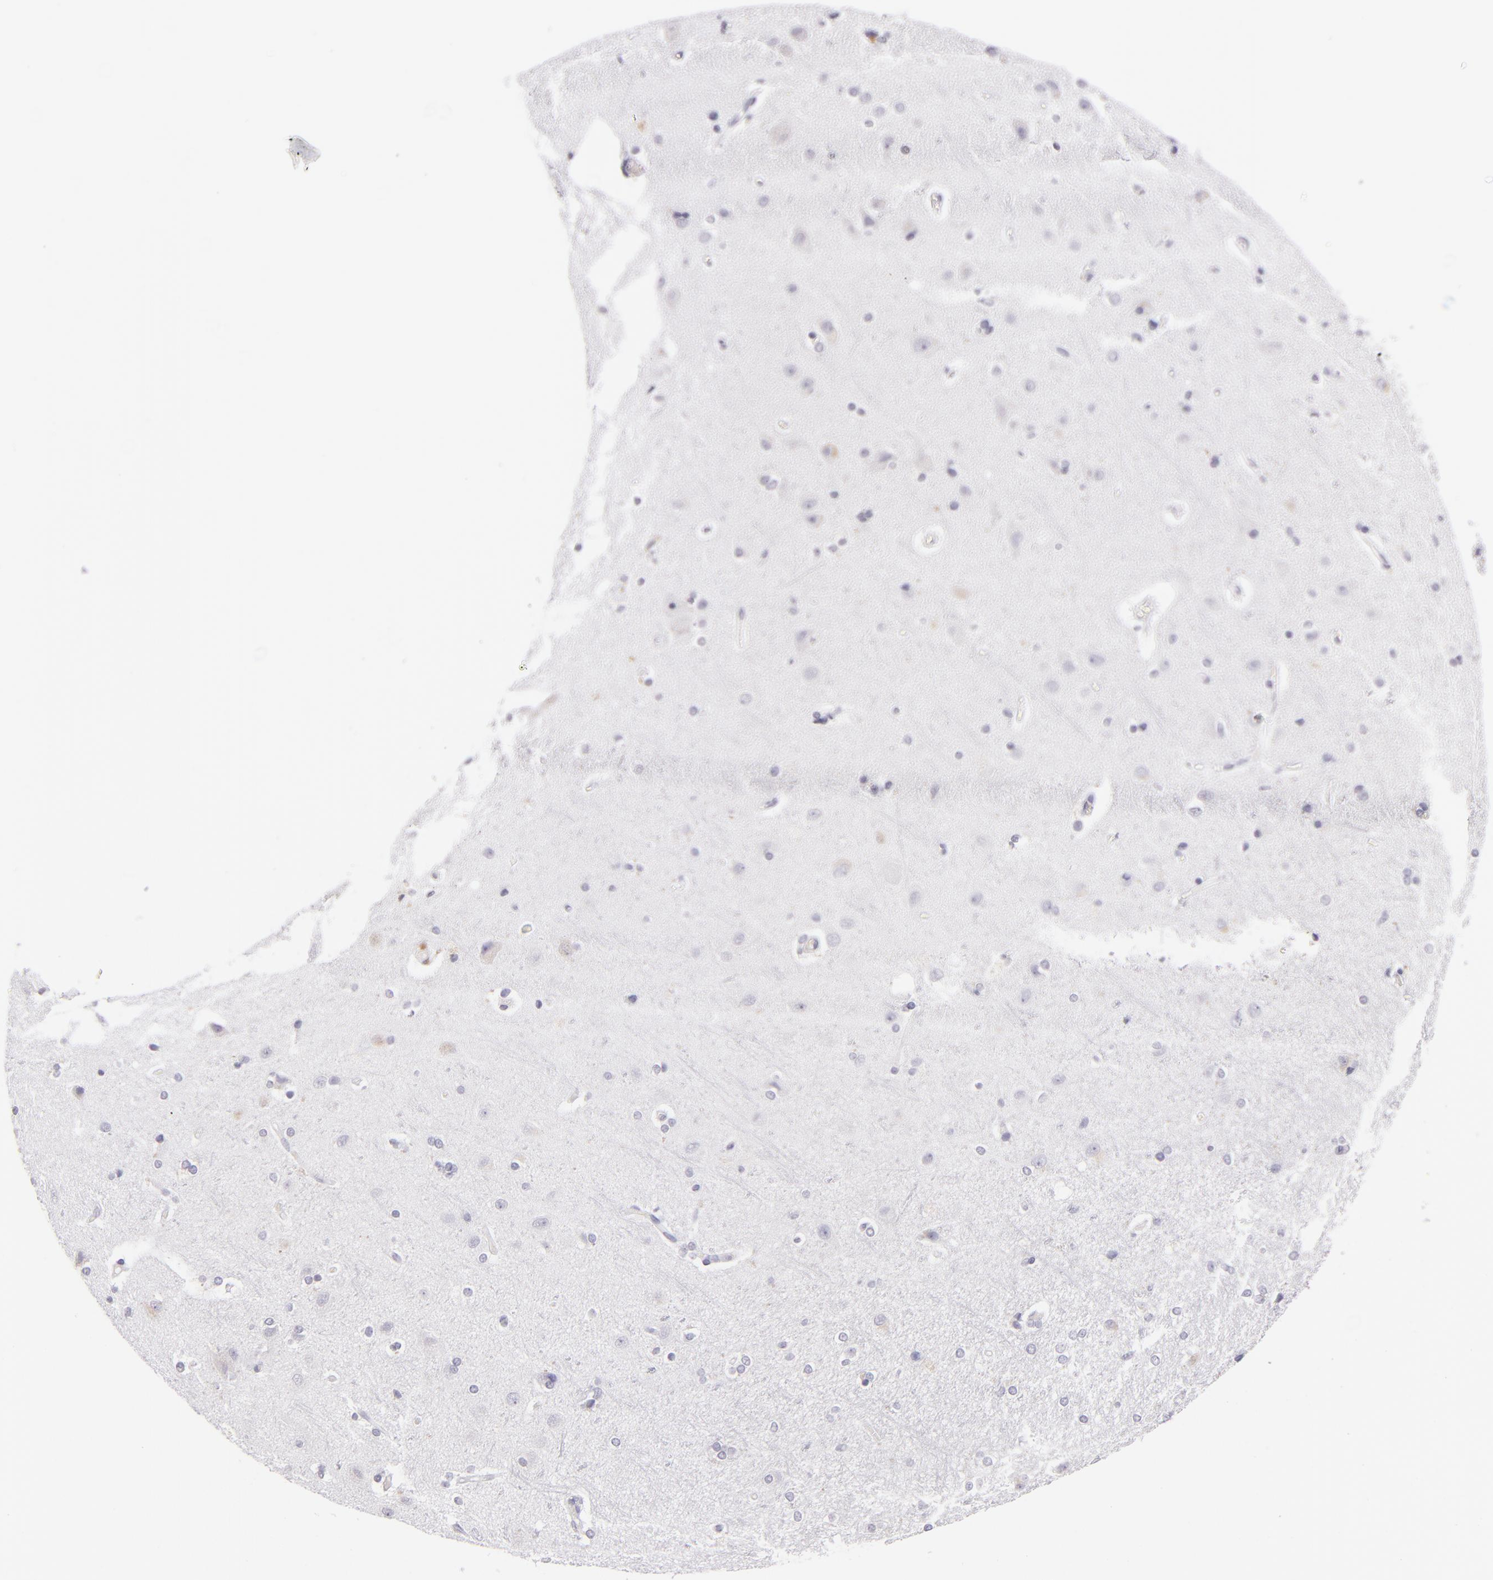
{"staining": {"intensity": "negative", "quantity": "none", "location": "none"}, "tissue": "cerebral cortex", "cell_type": "Endothelial cells", "image_type": "normal", "snomed": [{"axis": "morphology", "description": "Normal tissue, NOS"}, {"axis": "topography", "description": "Cerebral cortex"}], "caption": "Endothelial cells show no significant protein positivity in benign cerebral cortex. The staining was performed using DAB to visualize the protein expression in brown, while the nuclei were stained in blue with hematoxylin (Magnification: 20x).", "gene": "IL2RA", "patient": {"sex": "female", "age": 54}}